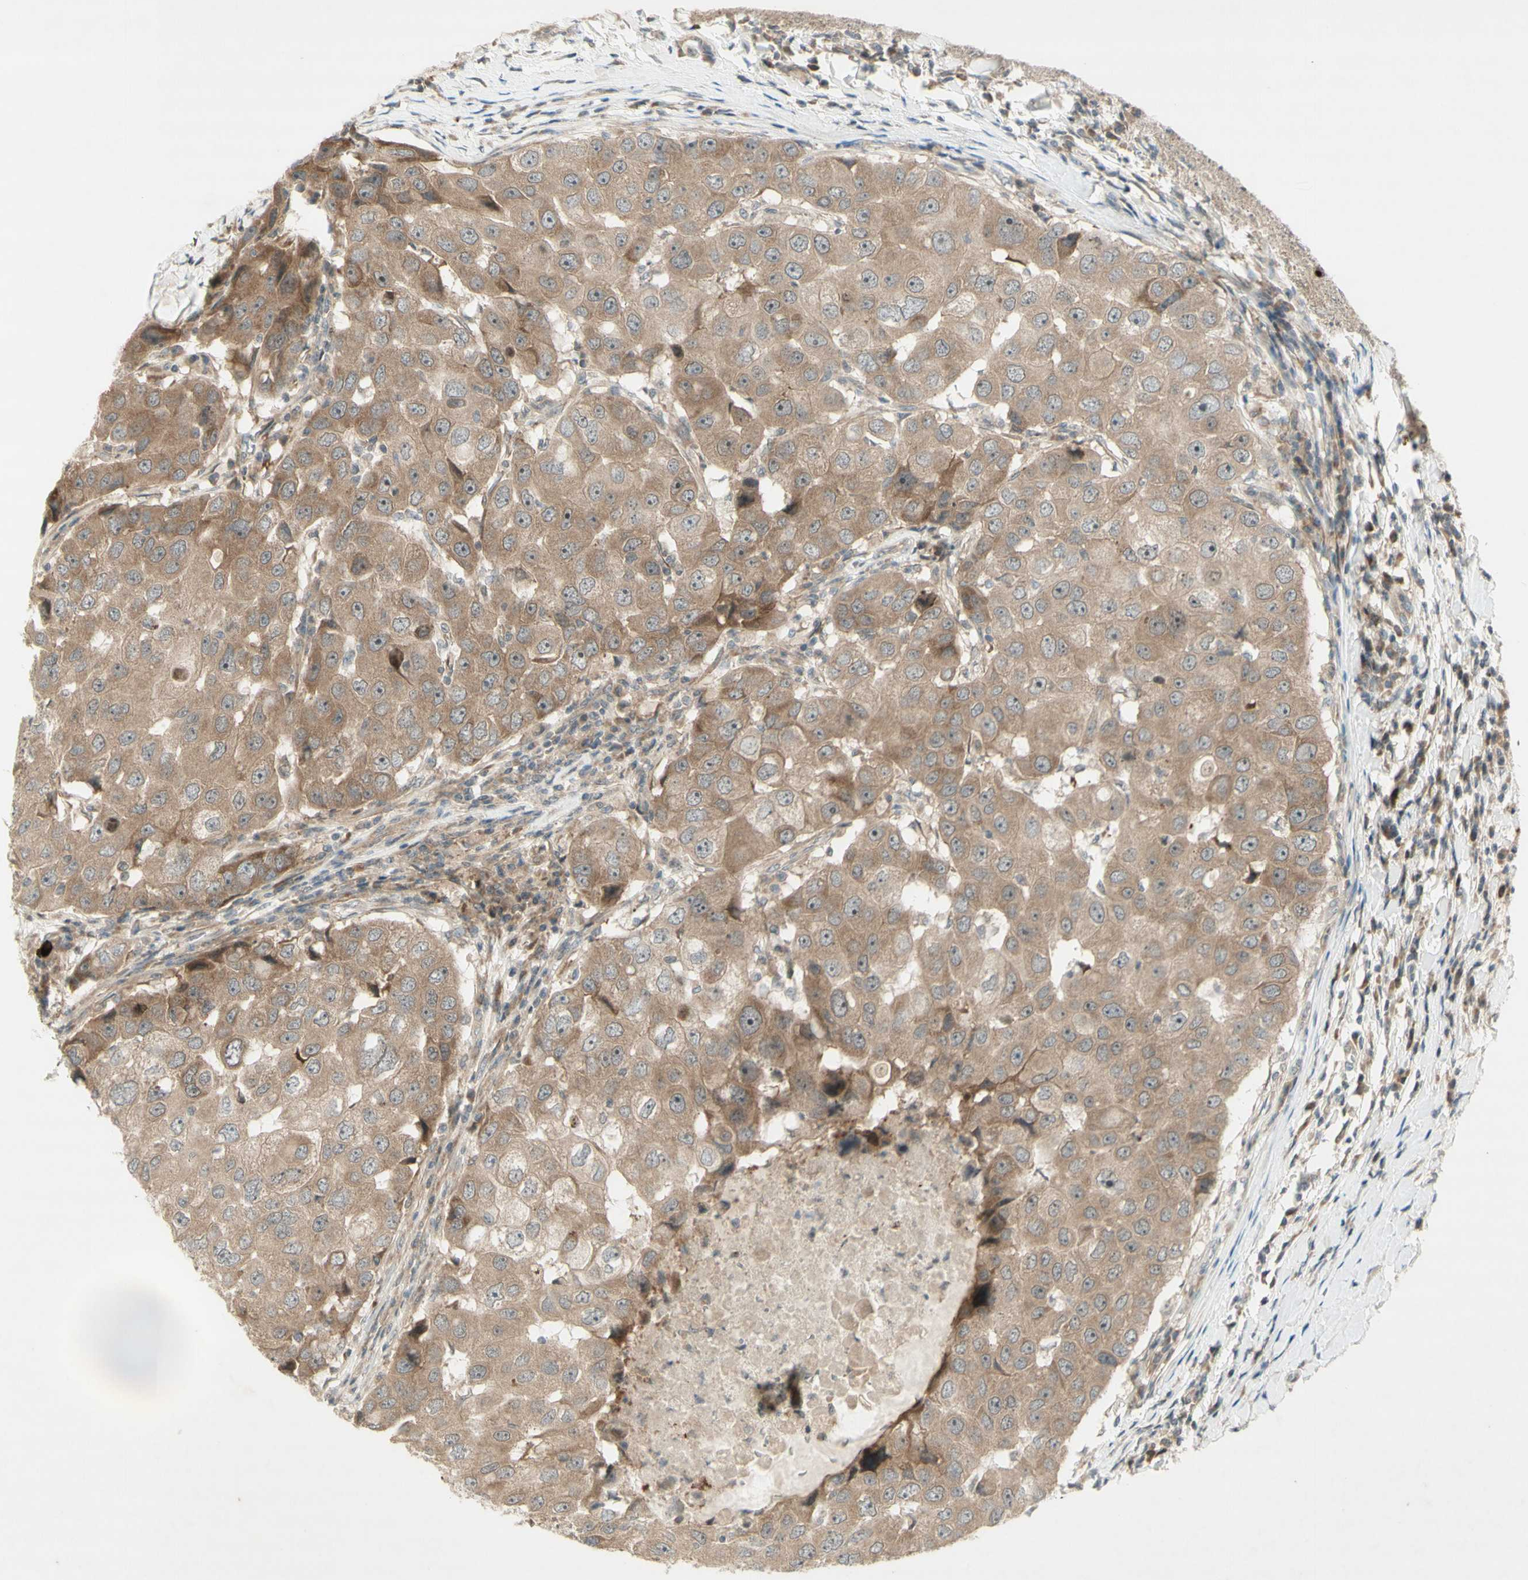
{"staining": {"intensity": "moderate", "quantity": ">75%", "location": "cytoplasmic/membranous"}, "tissue": "breast cancer", "cell_type": "Tumor cells", "image_type": "cancer", "snomed": [{"axis": "morphology", "description": "Duct carcinoma"}, {"axis": "topography", "description": "Breast"}], "caption": "Protein staining of breast cancer (infiltrating ductal carcinoma) tissue reveals moderate cytoplasmic/membranous positivity in approximately >75% of tumor cells.", "gene": "ETF1", "patient": {"sex": "female", "age": 27}}